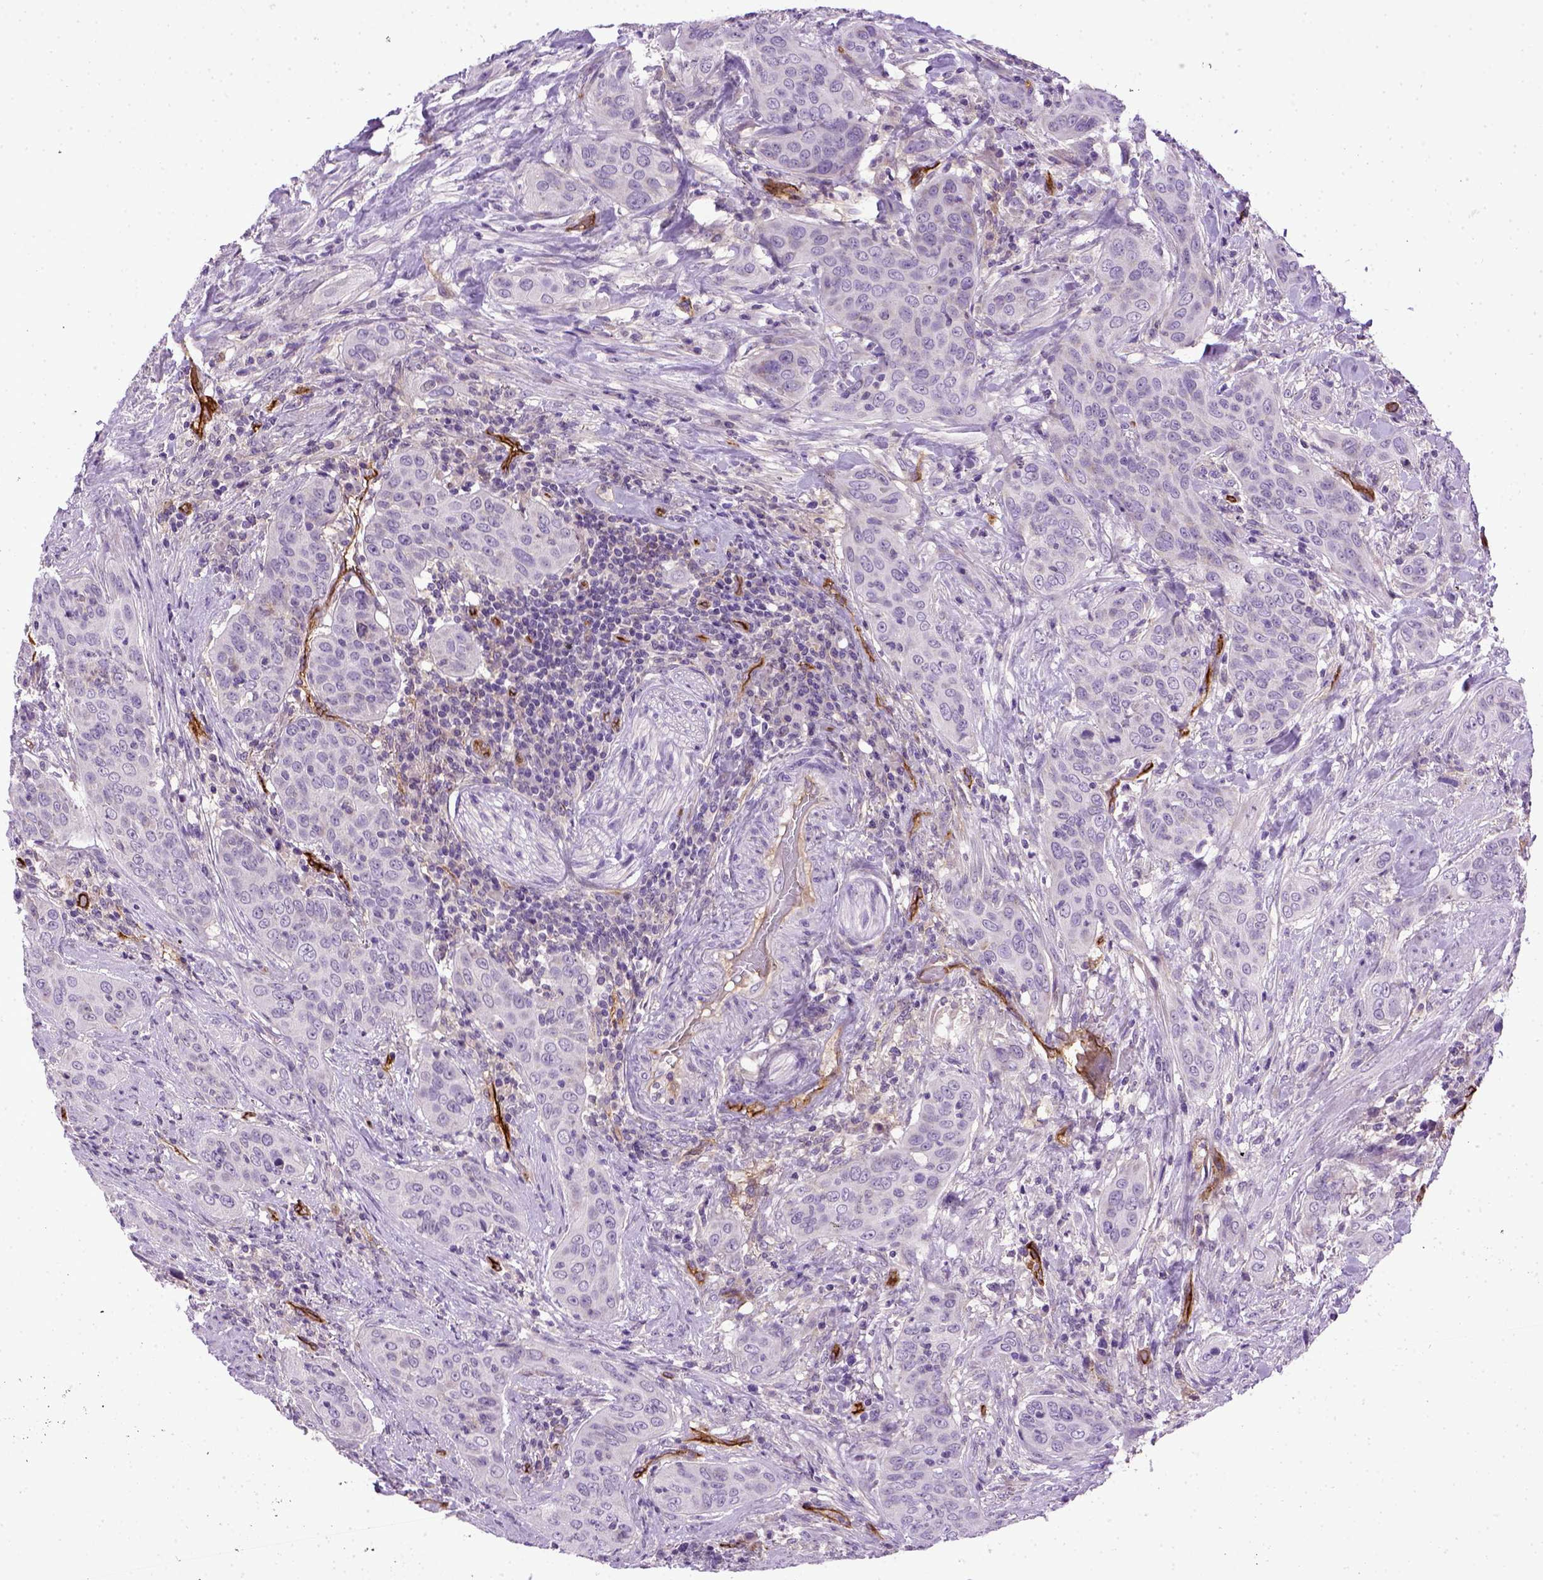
{"staining": {"intensity": "negative", "quantity": "none", "location": "none"}, "tissue": "urothelial cancer", "cell_type": "Tumor cells", "image_type": "cancer", "snomed": [{"axis": "morphology", "description": "Urothelial carcinoma, High grade"}, {"axis": "topography", "description": "Urinary bladder"}], "caption": "IHC micrograph of neoplastic tissue: human high-grade urothelial carcinoma stained with DAB exhibits no significant protein expression in tumor cells. Nuclei are stained in blue.", "gene": "ENG", "patient": {"sex": "male", "age": 82}}